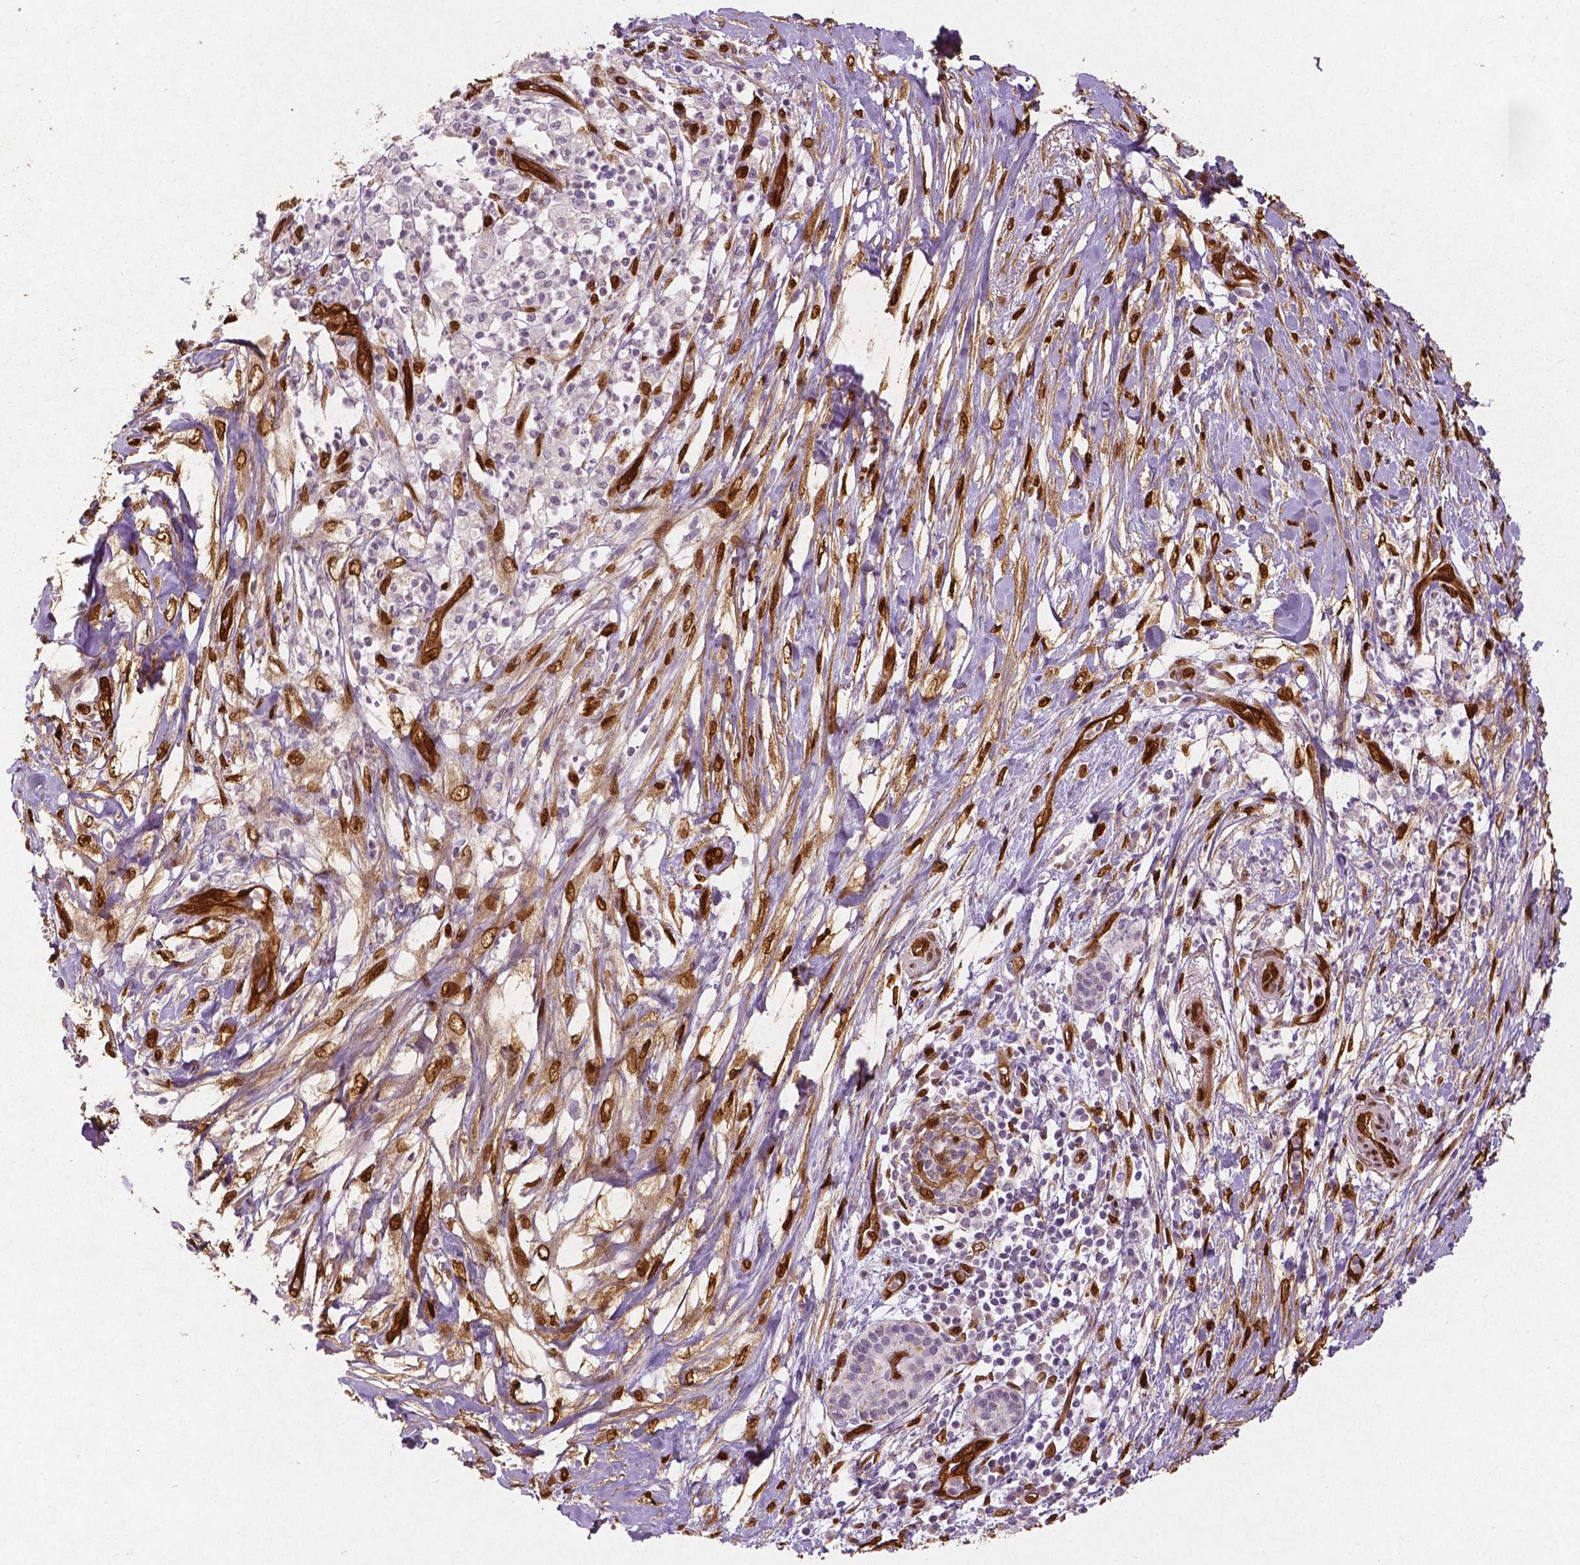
{"staining": {"intensity": "weak", "quantity": "25%-75%", "location": "cytoplasmic/membranous,nuclear"}, "tissue": "pancreatic cancer", "cell_type": "Tumor cells", "image_type": "cancer", "snomed": [{"axis": "morphology", "description": "Adenocarcinoma, NOS"}, {"axis": "topography", "description": "Pancreas"}], "caption": "IHC image of adenocarcinoma (pancreatic) stained for a protein (brown), which exhibits low levels of weak cytoplasmic/membranous and nuclear positivity in approximately 25%-75% of tumor cells.", "gene": "WWTR1", "patient": {"sex": "female", "age": 72}}